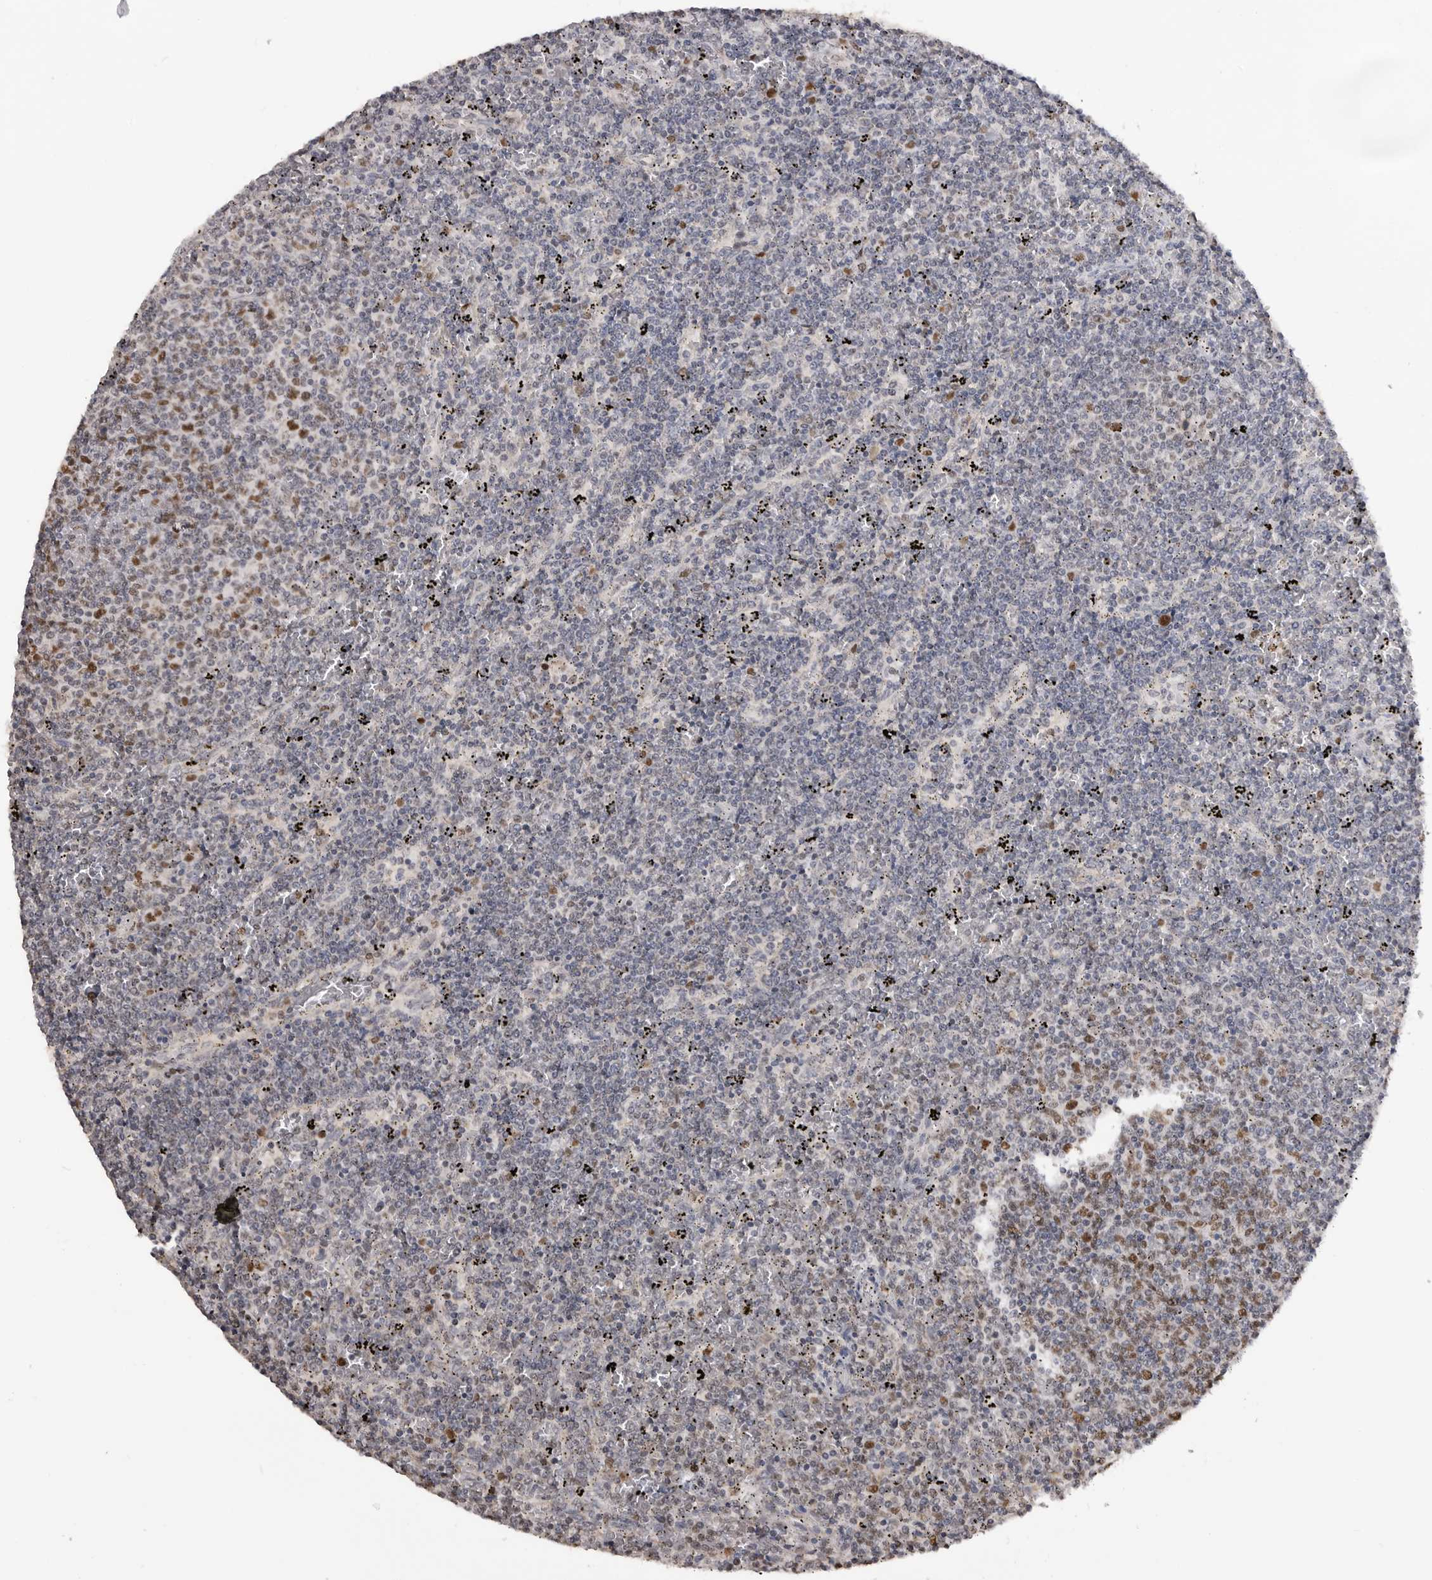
{"staining": {"intensity": "negative", "quantity": "none", "location": "none"}, "tissue": "lymphoma", "cell_type": "Tumor cells", "image_type": "cancer", "snomed": [{"axis": "morphology", "description": "Malignant lymphoma, non-Hodgkin's type, Low grade"}, {"axis": "topography", "description": "Spleen"}], "caption": "A histopathology image of human malignant lymphoma, non-Hodgkin's type (low-grade) is negative for staining in tumor cells.", "gene": "SMARCC1", "patient": {"sex": "female", "age": 50}}